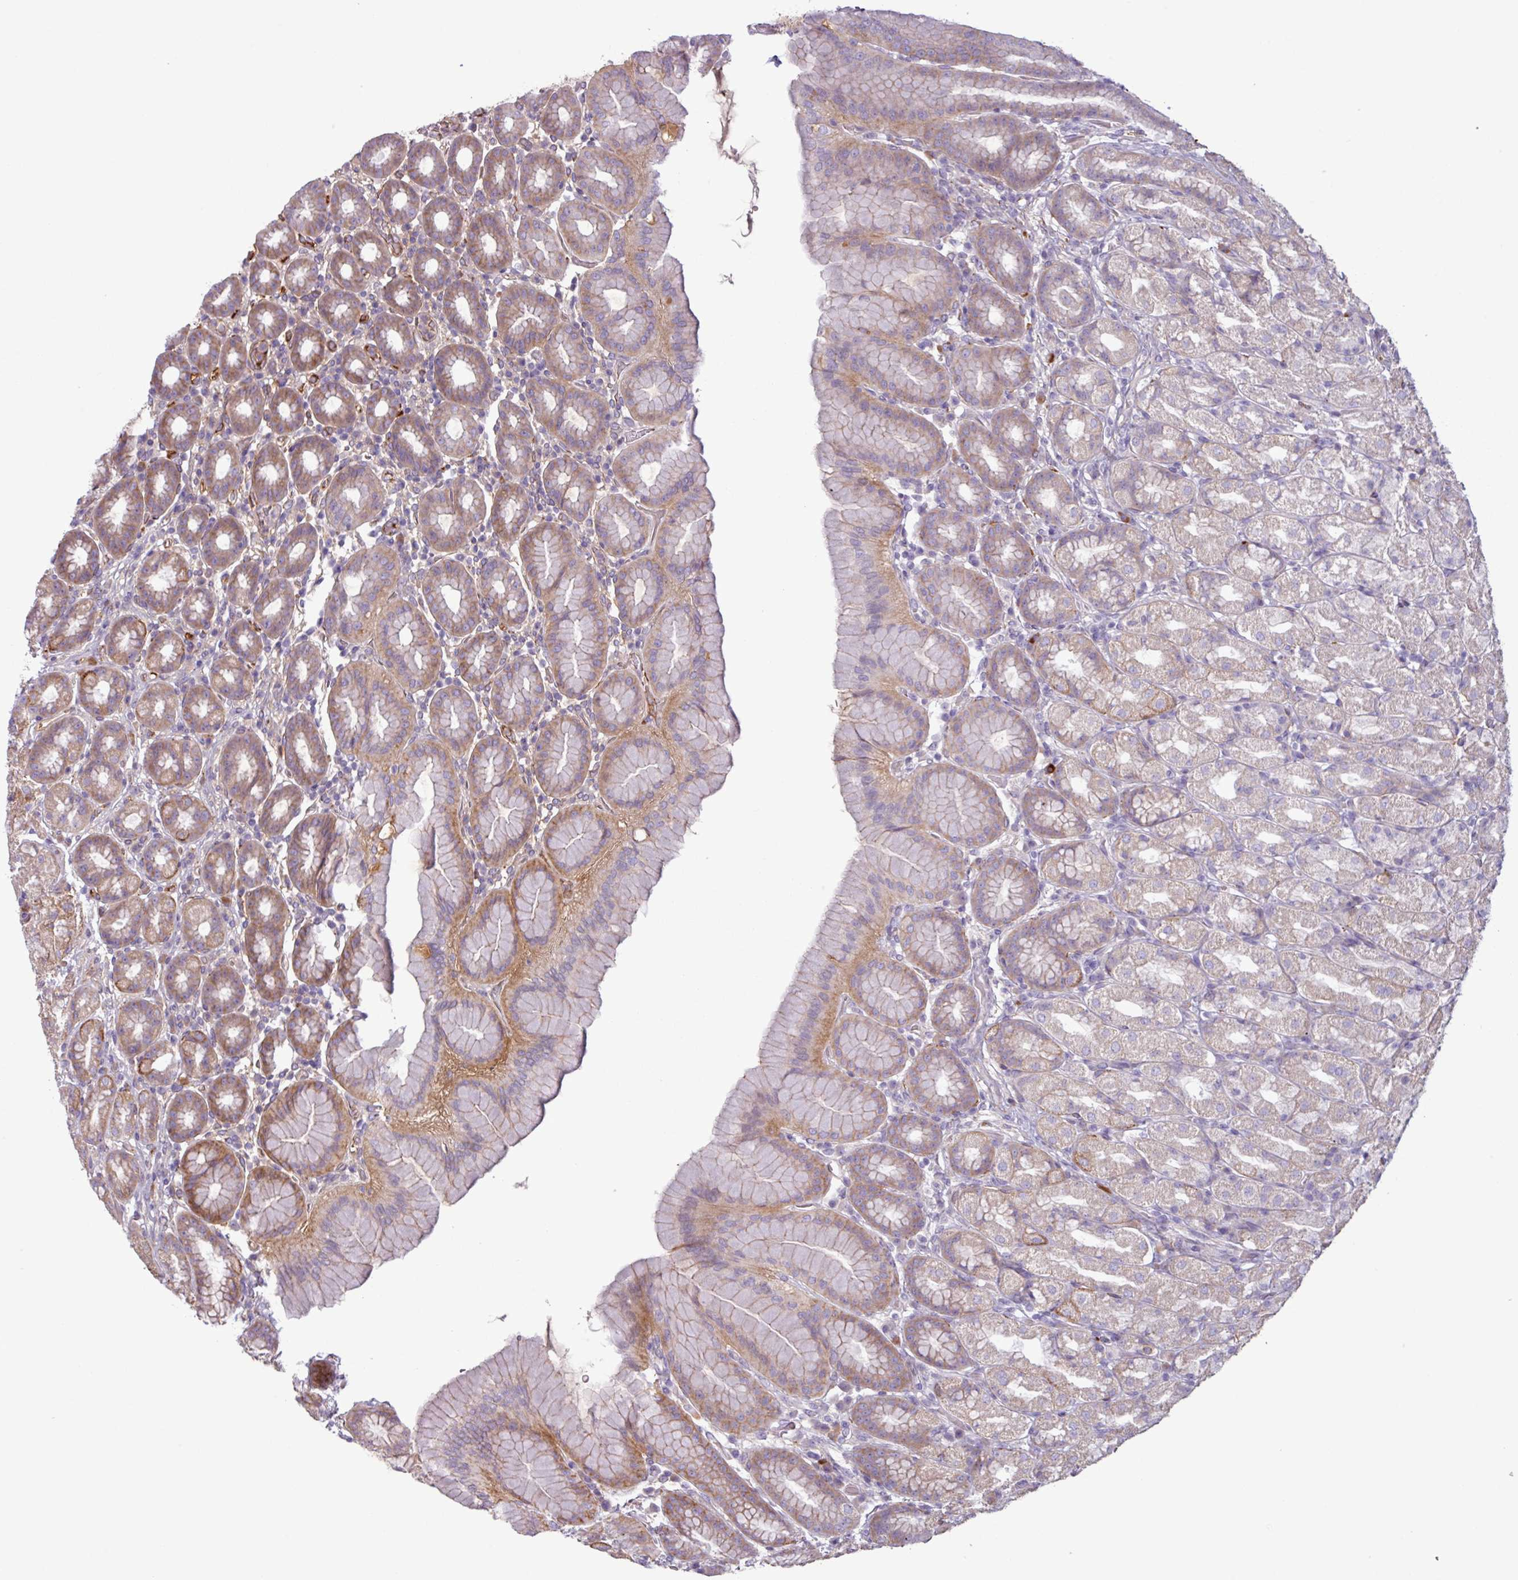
{"staining": {"intensity": "moderate", "quantity": "<25%", "location": "cytoplasmic/membranous"}, "tissue": "stomach", "cell_type": "Glandular cells", "image_type": "normal", "snomed": [{"axis": "morphology", "description": "Normal tissue, NOS"}, {"axis": "topography", "description": "Stomach, upper"}, {"axis": "topography", "description": "Stomach"}], "caption": "A brown stain shows moderate cytoplasmic/membranous expression of a protein in glandular cells of unremarkable human stomach. The staining was performed using DAB (3,3'-diaminobenzidine) to visualize the protein expression in brown, while the nuclei were stained in blue with hematoxylin (Magnification: 20x).", "gene": "C4A", "patient": {"sex": "male", "age": 68}}